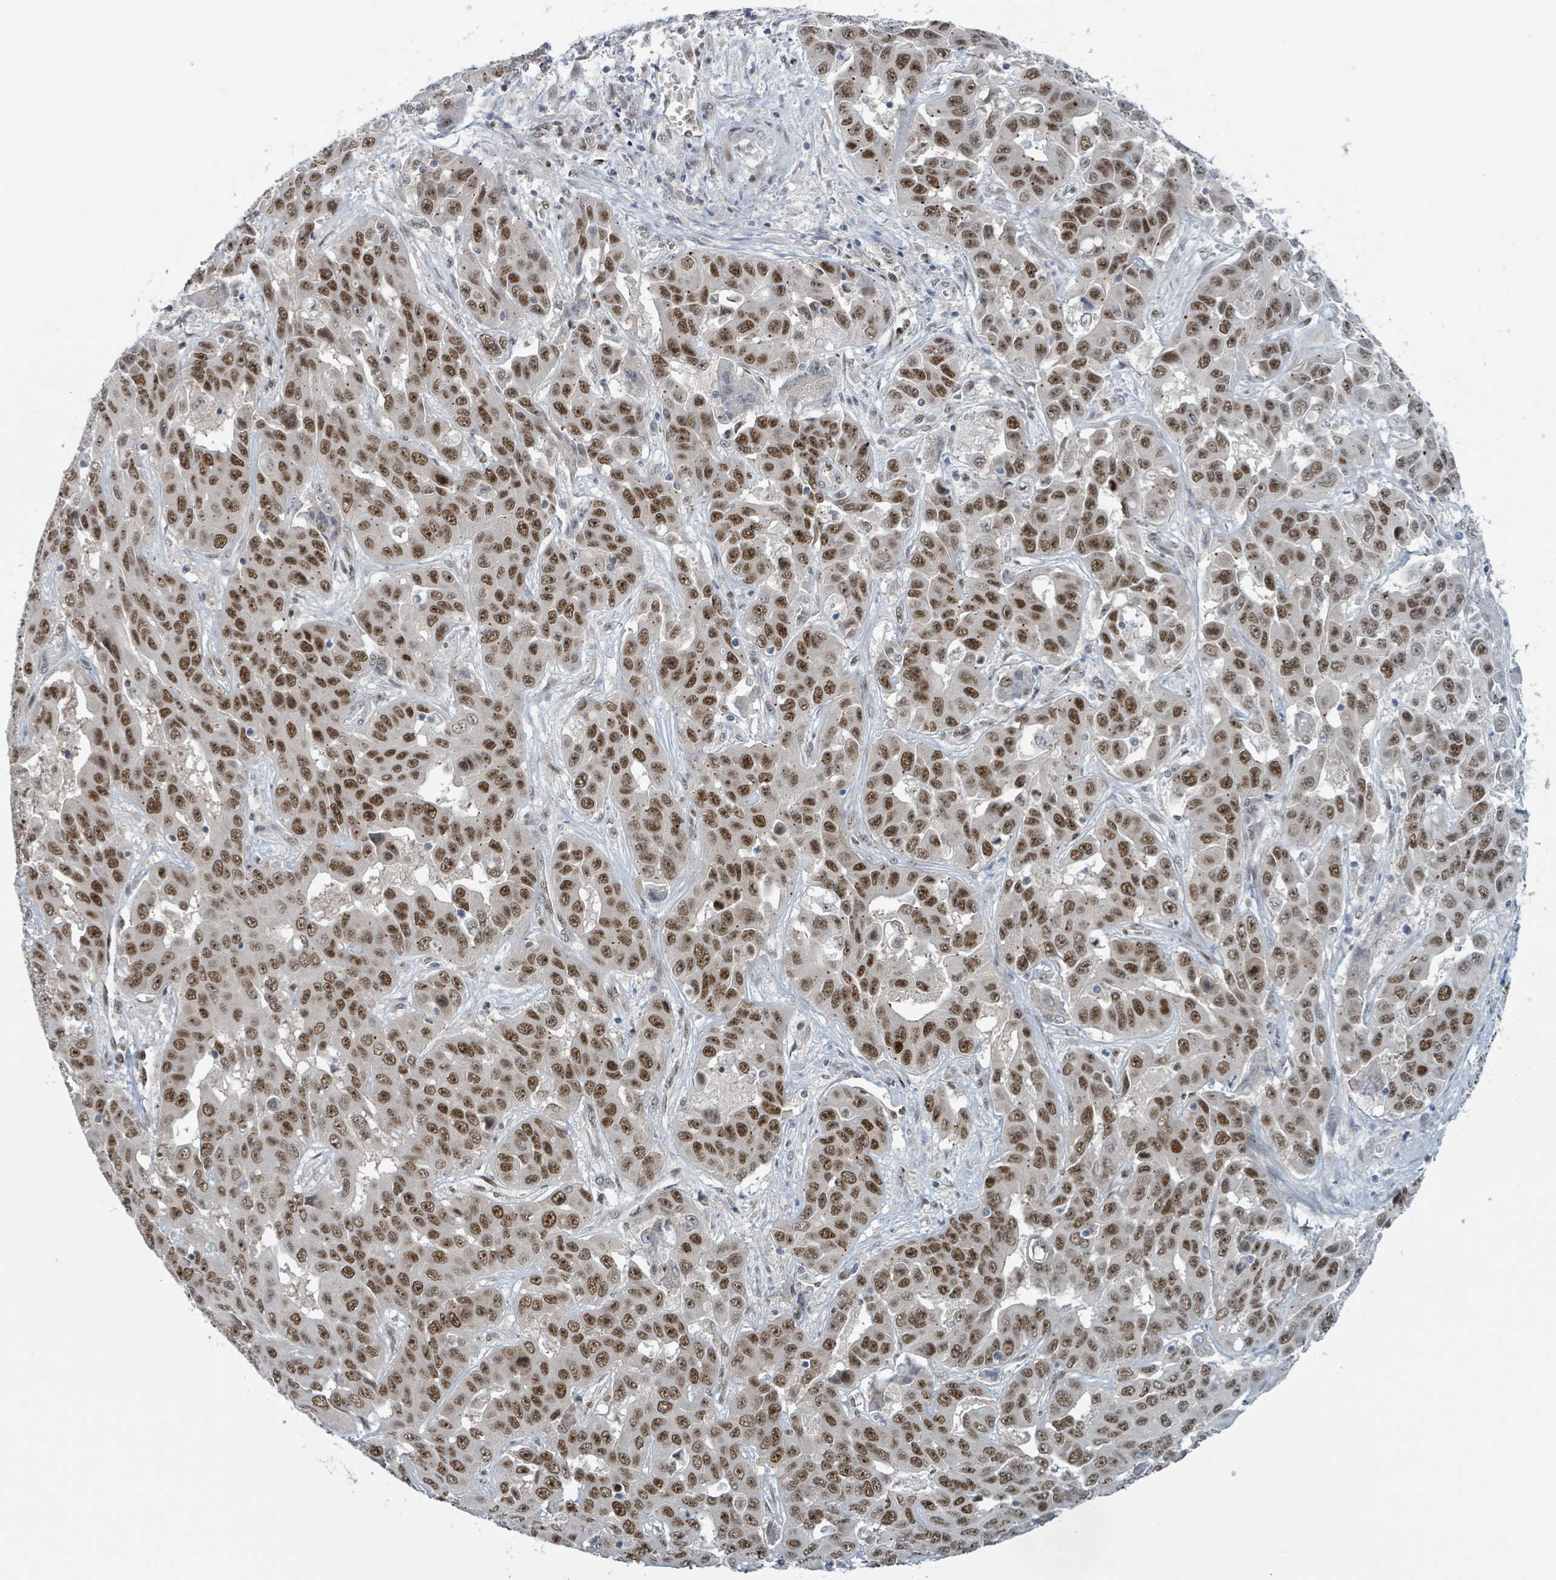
{"staining": {"intensity": "strong", "quantity": ">75%", "location": "nuclear"}, "tissue": "liver cancer", "cell_type": "Tumor cells", "image_type": "cancer", "snomed": [{"axis": "morphology", "description": "Cholangiocarcinoma"}, {"axis": "topography", "description": "Liver"}], "caption": "About >75% of tumor cells in liver cholangiocarcinoma show strong nuclear protein positivity as visualized by brown immunohistochemical staining.", "gene": "KLF3", "patient": {"sex": "female", "age": 52}}